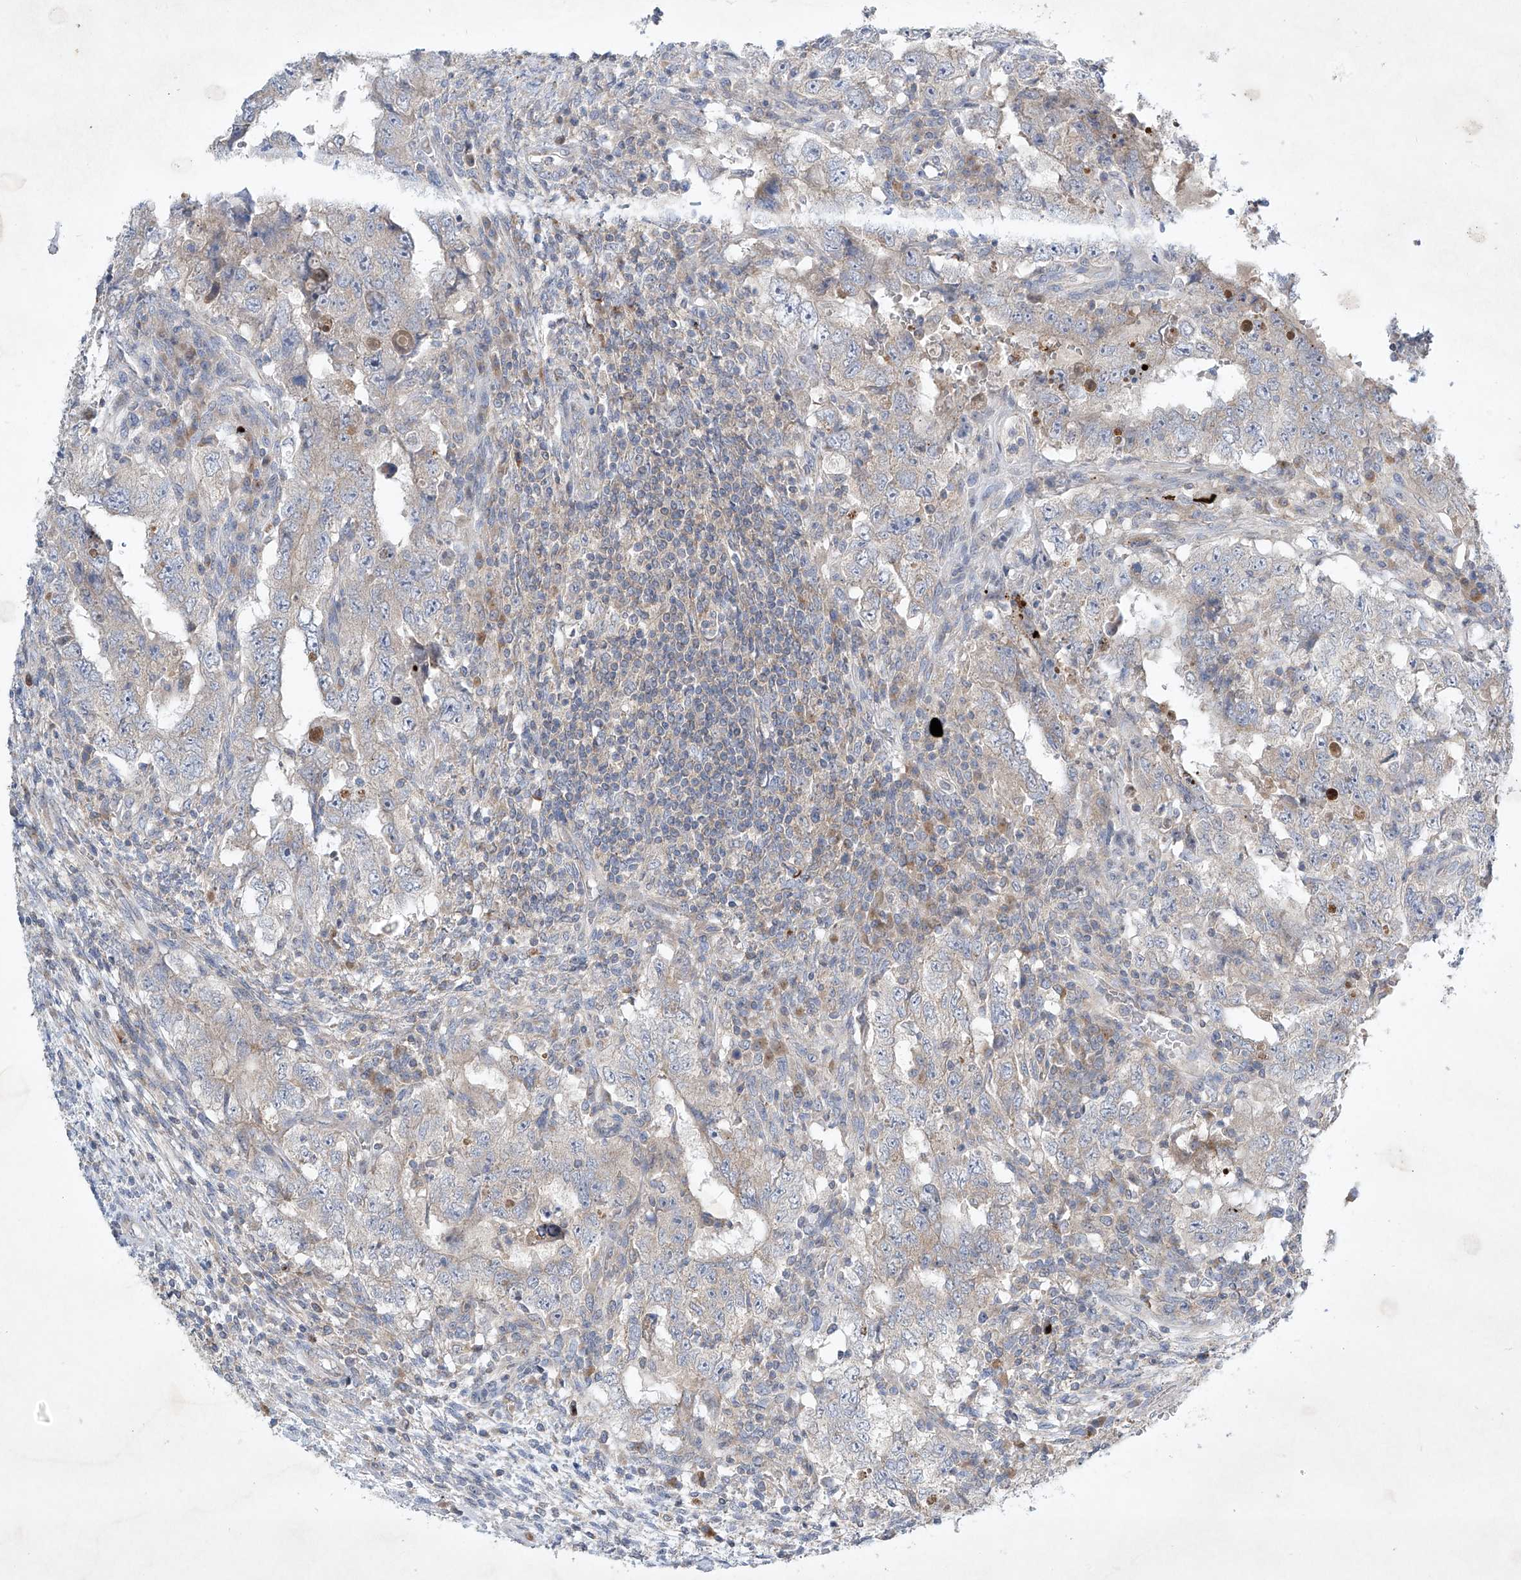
{"staining": {"intensity": "negative", "quantity": "none", "location": "none"}, "tissue": "testis cancer", "cell_type": "Tumor cells", "image_type": "cancer", "snomed": [{"axis": "morphology", "description": "Carcinoma, Embryonal, NOS"}, {"axis": "topography", "description": "Testis"}], "caption": "An IHC image of testis embryonal carcinoma is shown. There is no staining in tumor cells of testis embryonal carcinoma. (DAB IHC with hematoxylin counter stain).", "gene": "TJAP1", "patient": {"sex": "male", "age": 26}}